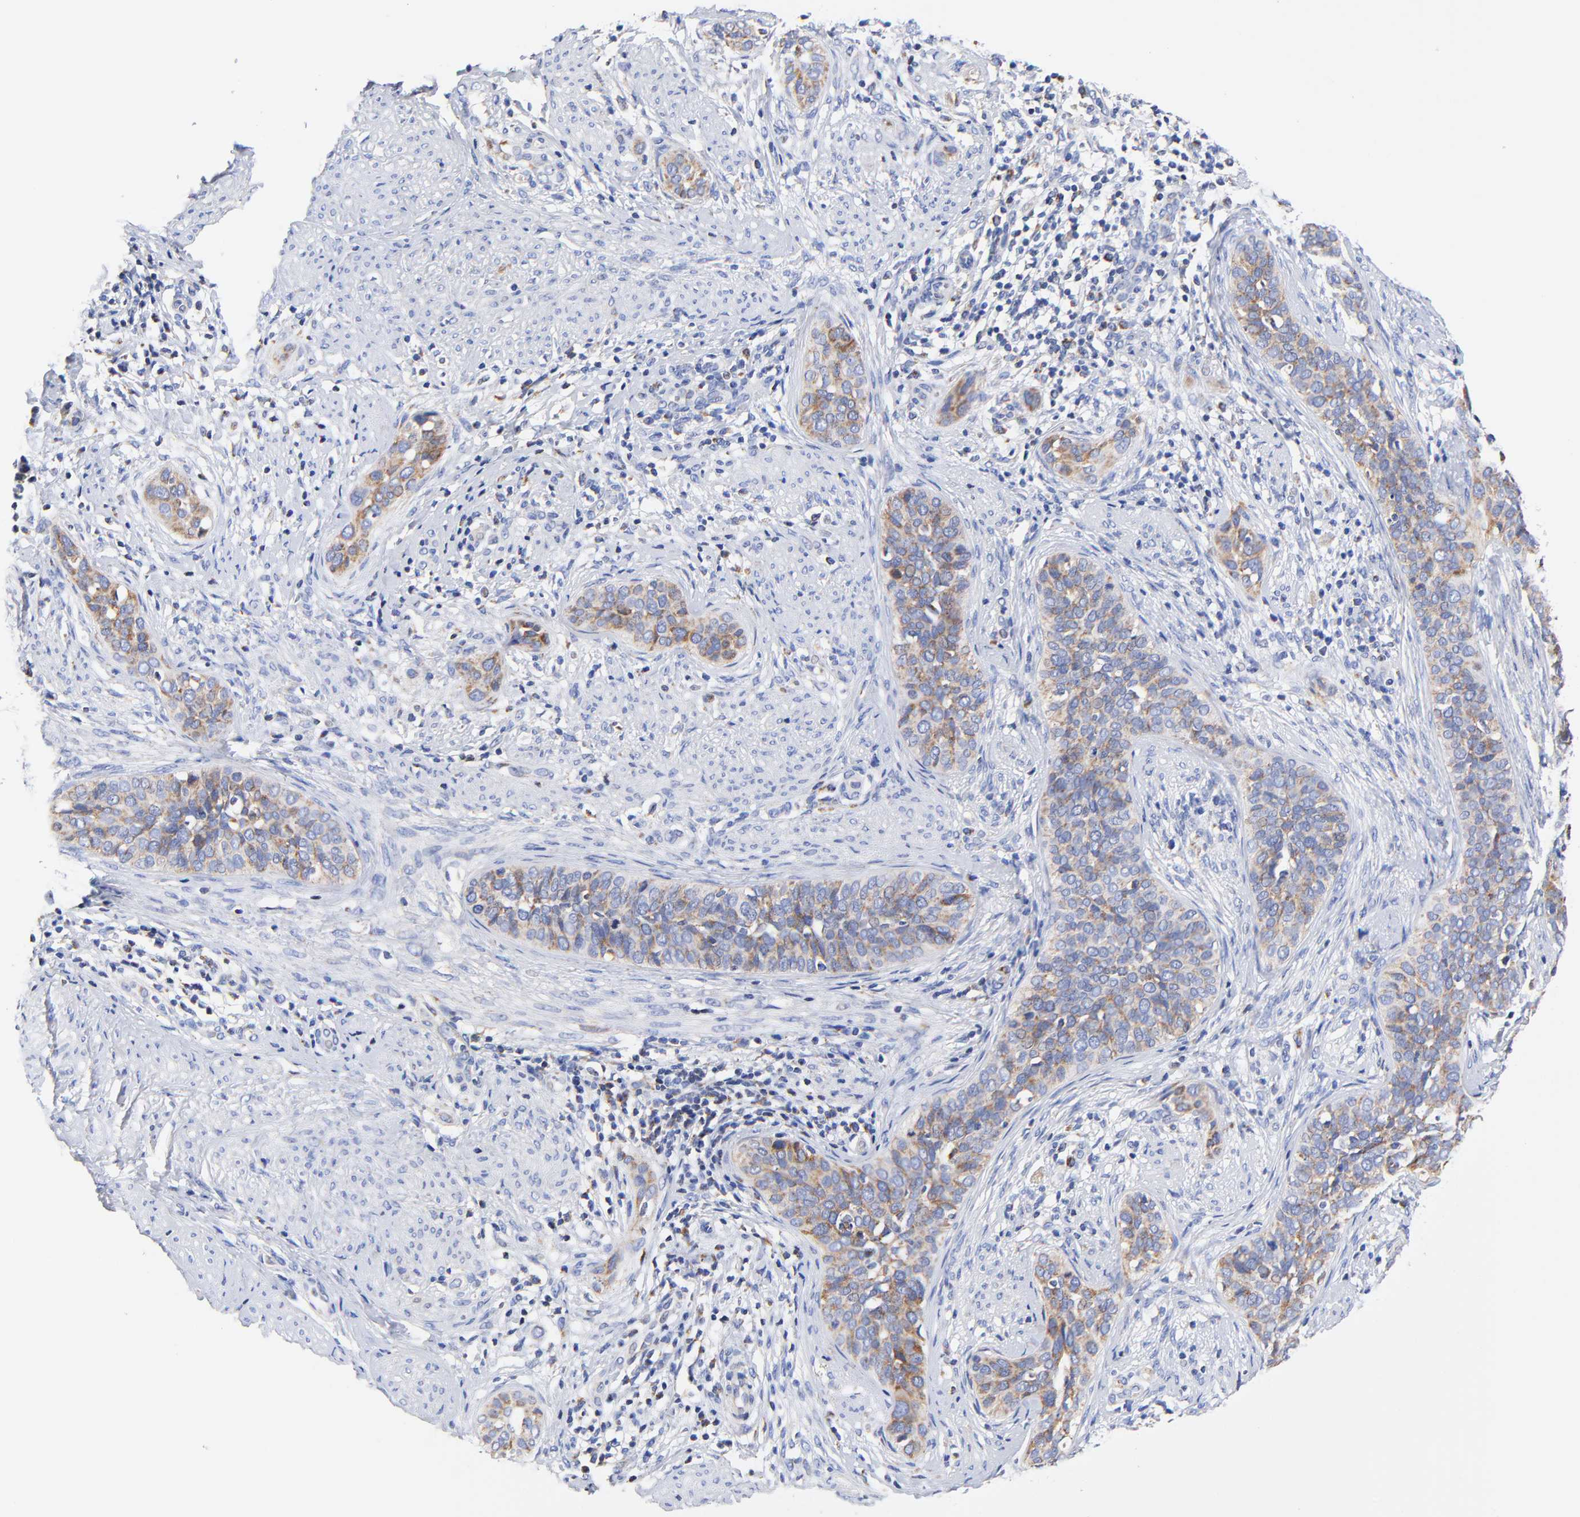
{"staining": {"intensity": "moderate", "quantity": ">75%", "location": "cytoplasmic/membranous"}, "tissue": "cervical cancer", "cell_type": "Tumor cells", "image_type": "cancer", "snomed": [{"axis": "morphology", "description": "Squamous cell carcinoma, NOS"}, {"axis": "topography", "description": "Cervix"}], "caption": "Protein staining by IHC shows moderate cytoplasmic/membranous staining in about >75% of tumor cells in cervical squamous cell carcinoma. The staining is performed using DAB (3,3'-diaminobenzidine) brown chromogen to label protein expression. The nuclei are counter-stained blue using hematoxylin.", "gene": "ATP5F1D", "patient": {"sex": "female", "age": 31}}